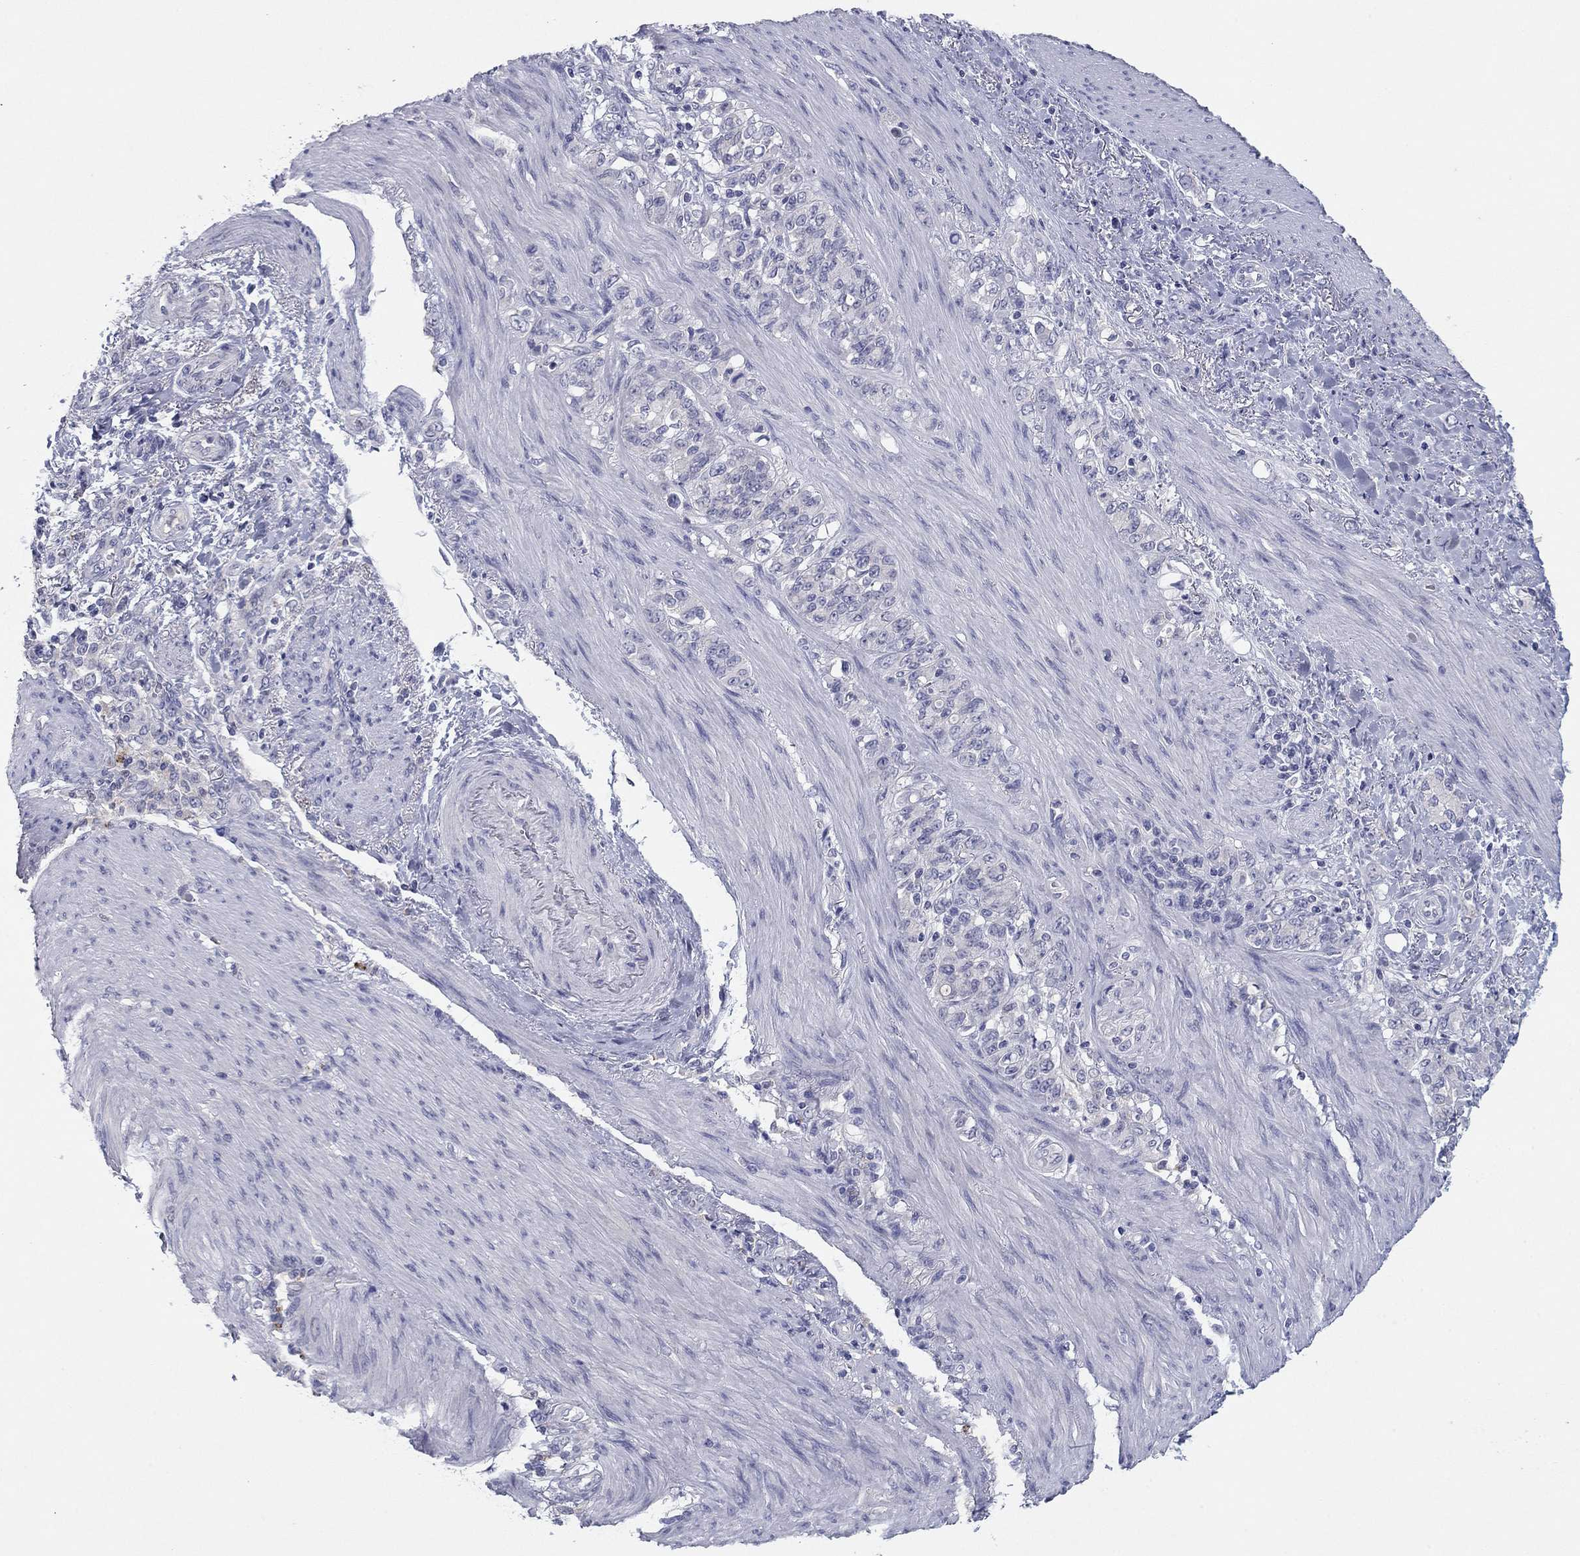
{"staining": {"intensity": "negative", "quantity": "none", "location": "none"}, "tissue": "stomach cancer", "cell_type": "Tumor cells", "image_type": "cancer", "snomed": [{"axis": "morphology", "description": "Normal tissue, NOS"}, {"axis": "morphology", "description": "Adenocarcinoma, NOS"}, {"axis": "topography", "description": "Stomach"}], "caption": "The histopathology image exhibits no significant positivity in tumor cells of adenocarcinoma (stomach).", "gene": "CNTNAP4", "patient": {"sex": "female", "age": 79}}